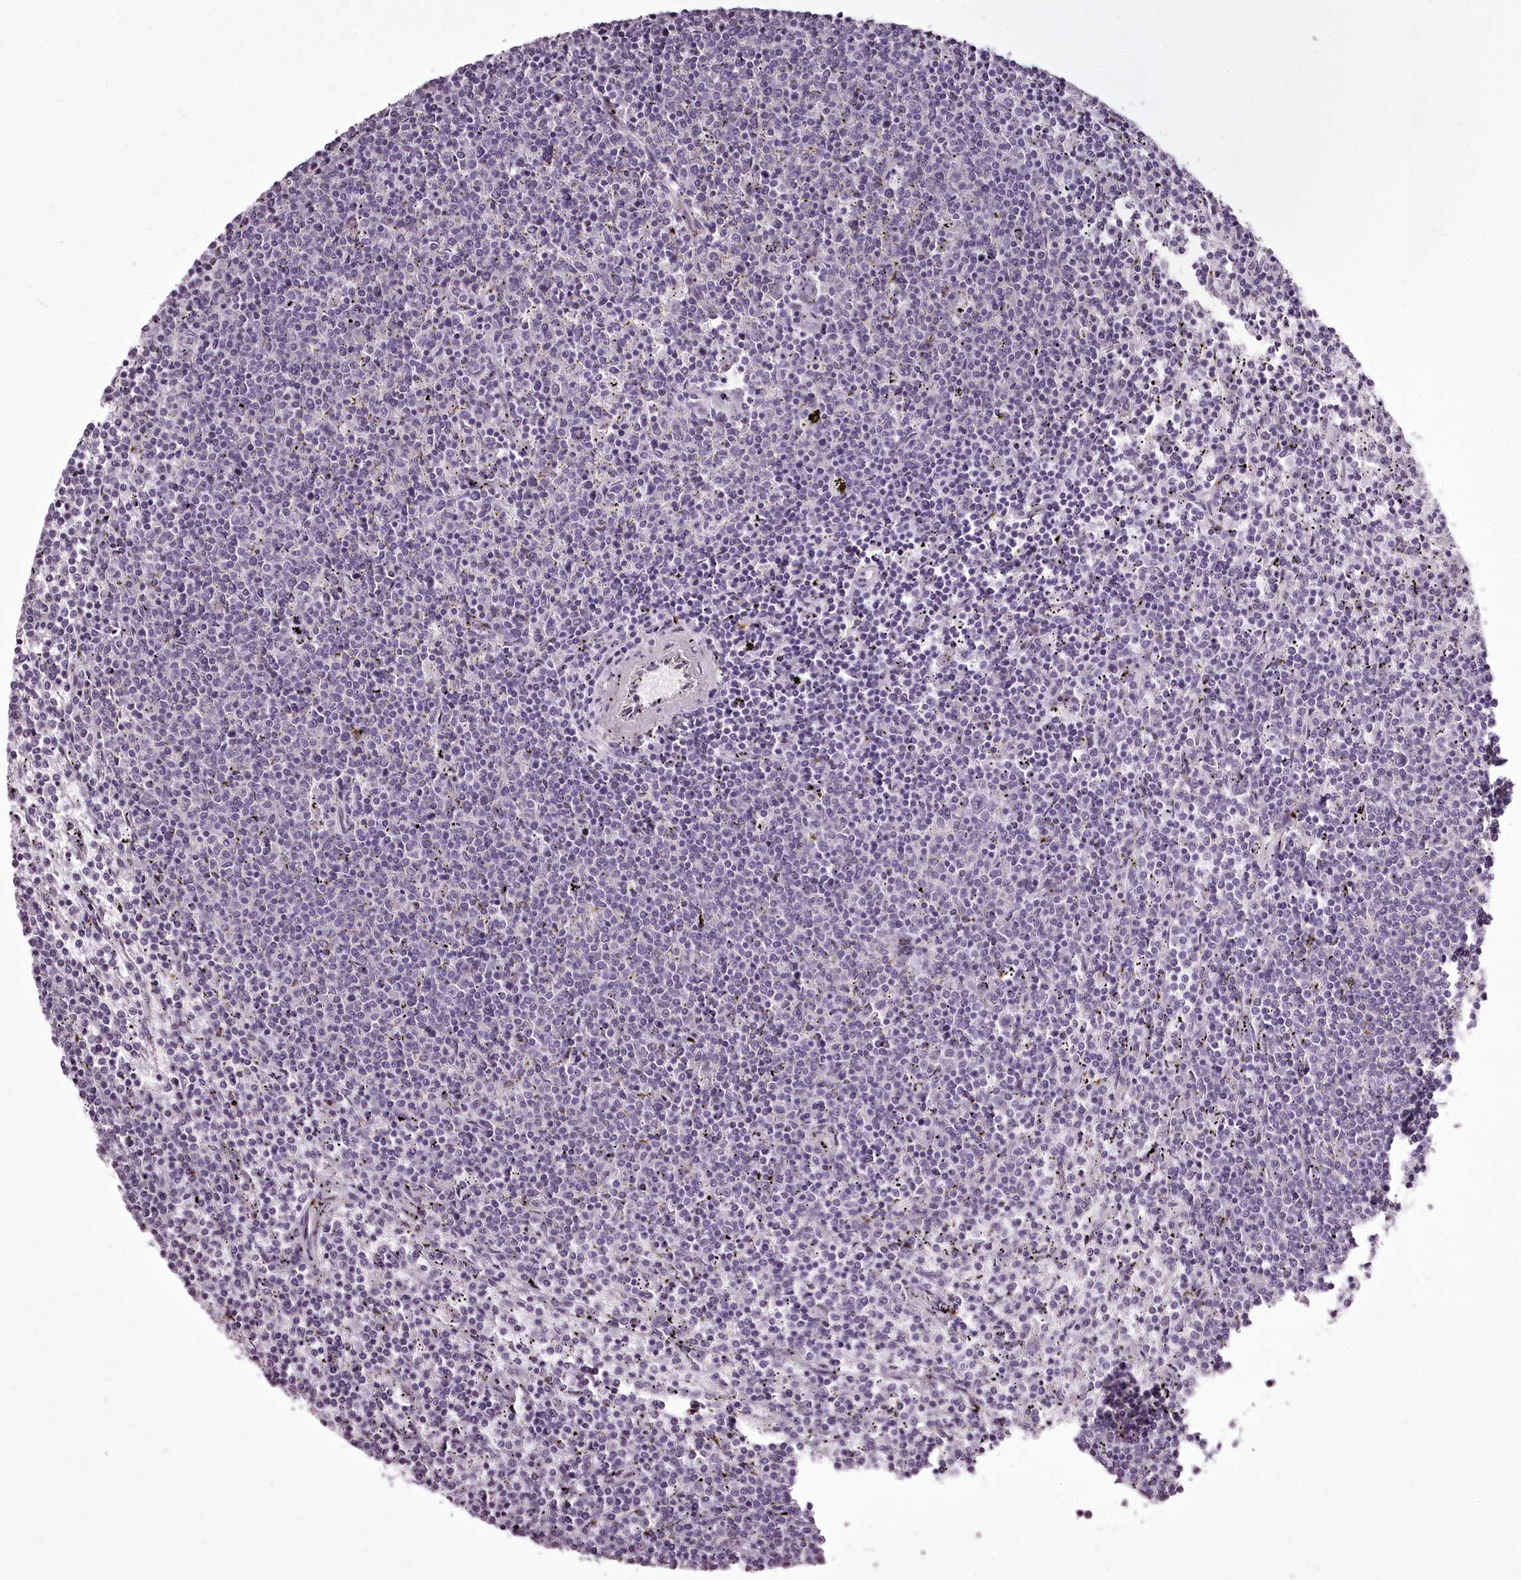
{"staining": {"intensity": "negative", "quantity": "none", "location": "none"}, "tissue": "lymphoma", "cell_type": "Tumor cells", "image_type": "cancer", "snomed": [{"axis": "morphology", "description": "Malignant lymphoma, non-Hodgkin's type, Low grade"}, {"axis": "topography", "description": "Spleen"}], "caption": "Immunohistochemistry of human malignant lymphoma, non-Hodgkin's type (low-grade) demonstrates no expression in tumor cells.", "gene": "C1orf56", "patient": {"sex": "female", "age": 50}}